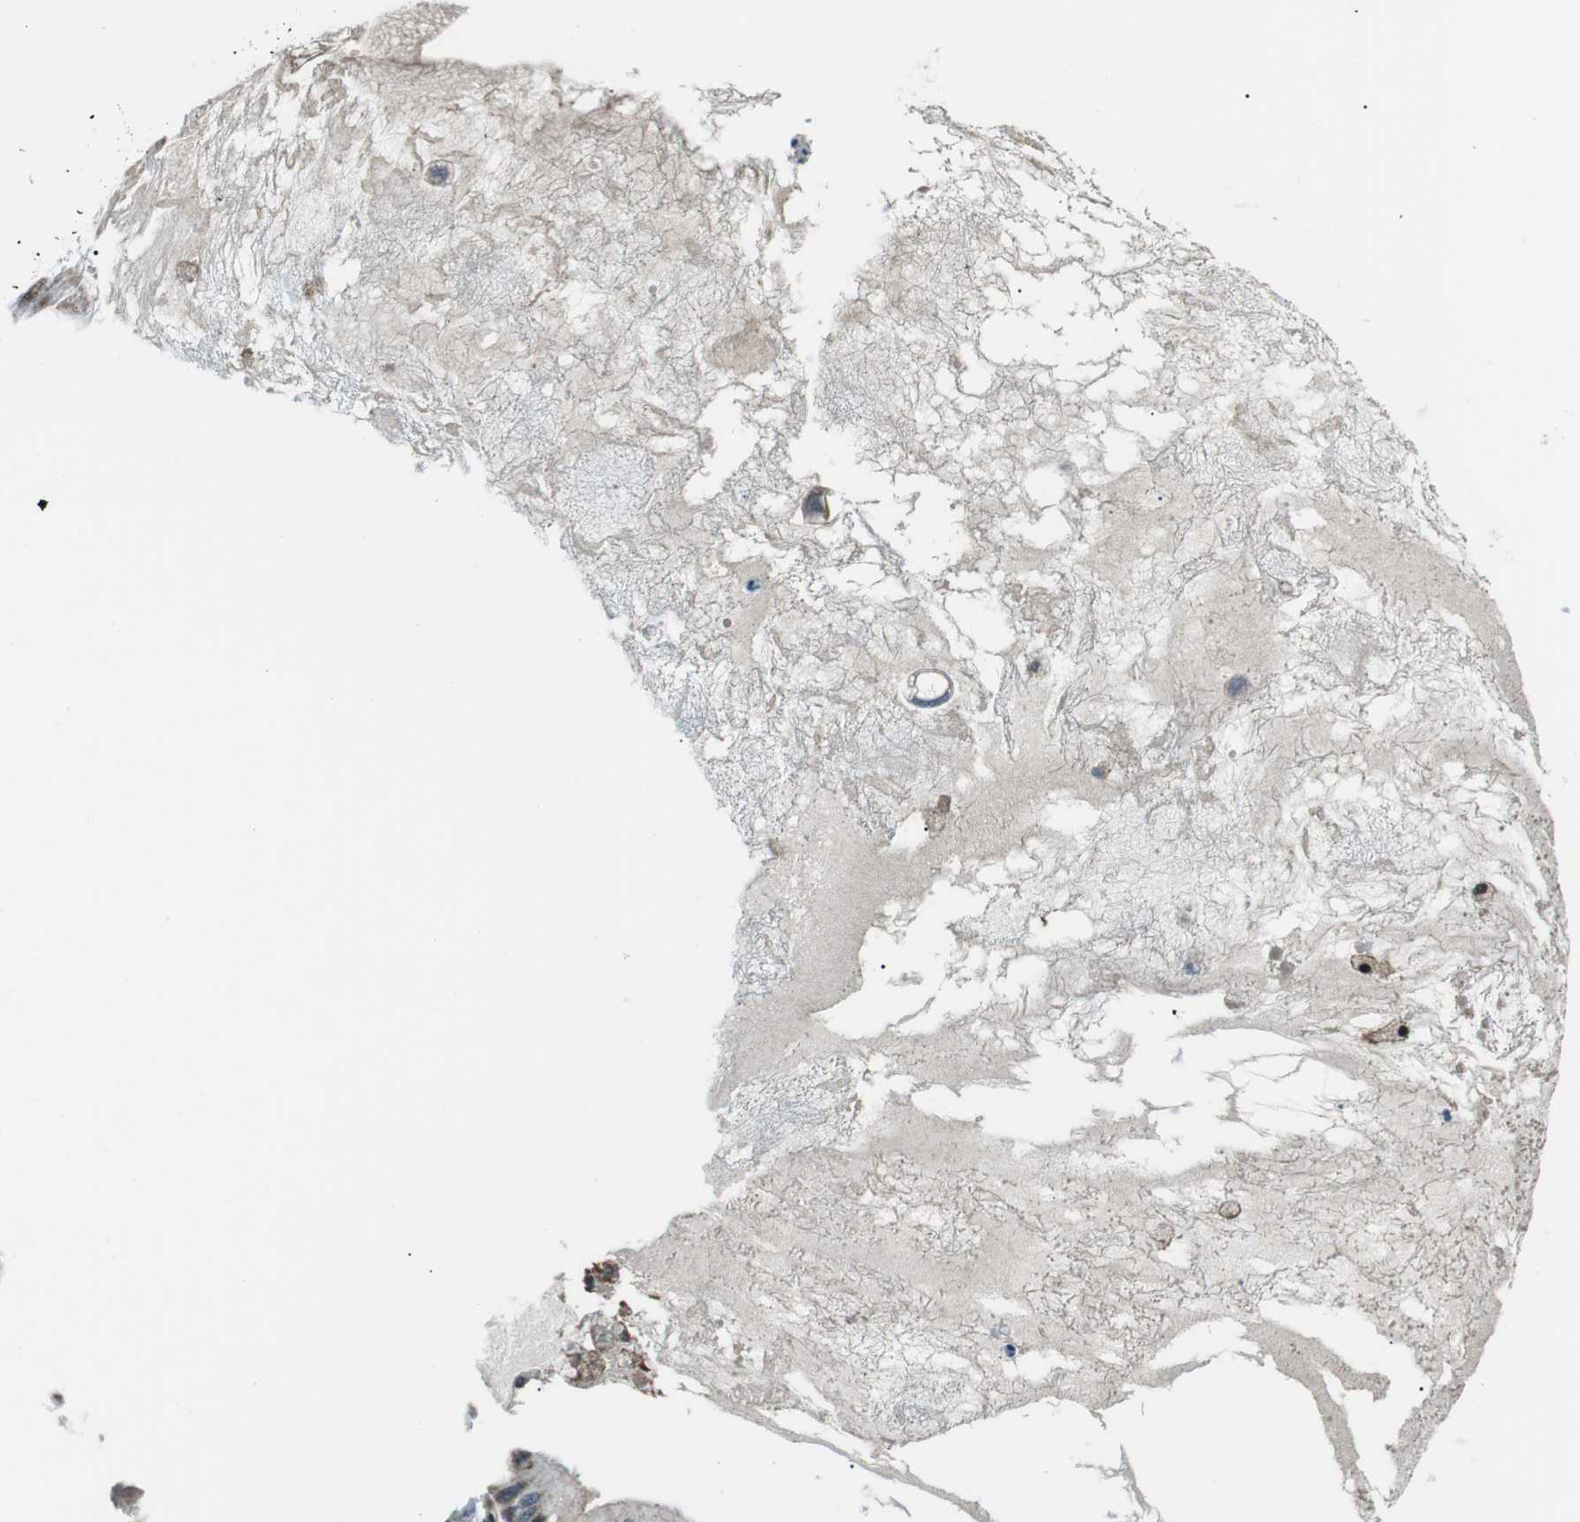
{"staining": {"intensity": "negative", "quantity": "none", "location": "none"}, "tissue": "ovarian cancer", "cell_type": "Tumor cells", "image_type": "cancer", "snomed": [{"axis": "morphology", "description": "Cystadenocarcinoma, mucinous, NOS"}, {"axis": "topography", "description": "Ovary"}], "caption": "High magnification brightfield microscopy of ovarian cancer stained with DAB (3,3'-diaminobenzidine) (brown) and counterstained with hematoxylin (blue): tumor cells show no significant positivity. (DAB IHC with hematoxylin counter stain).", "gene": "BLNK", "patient": {"sex": "female", "age": 80}}